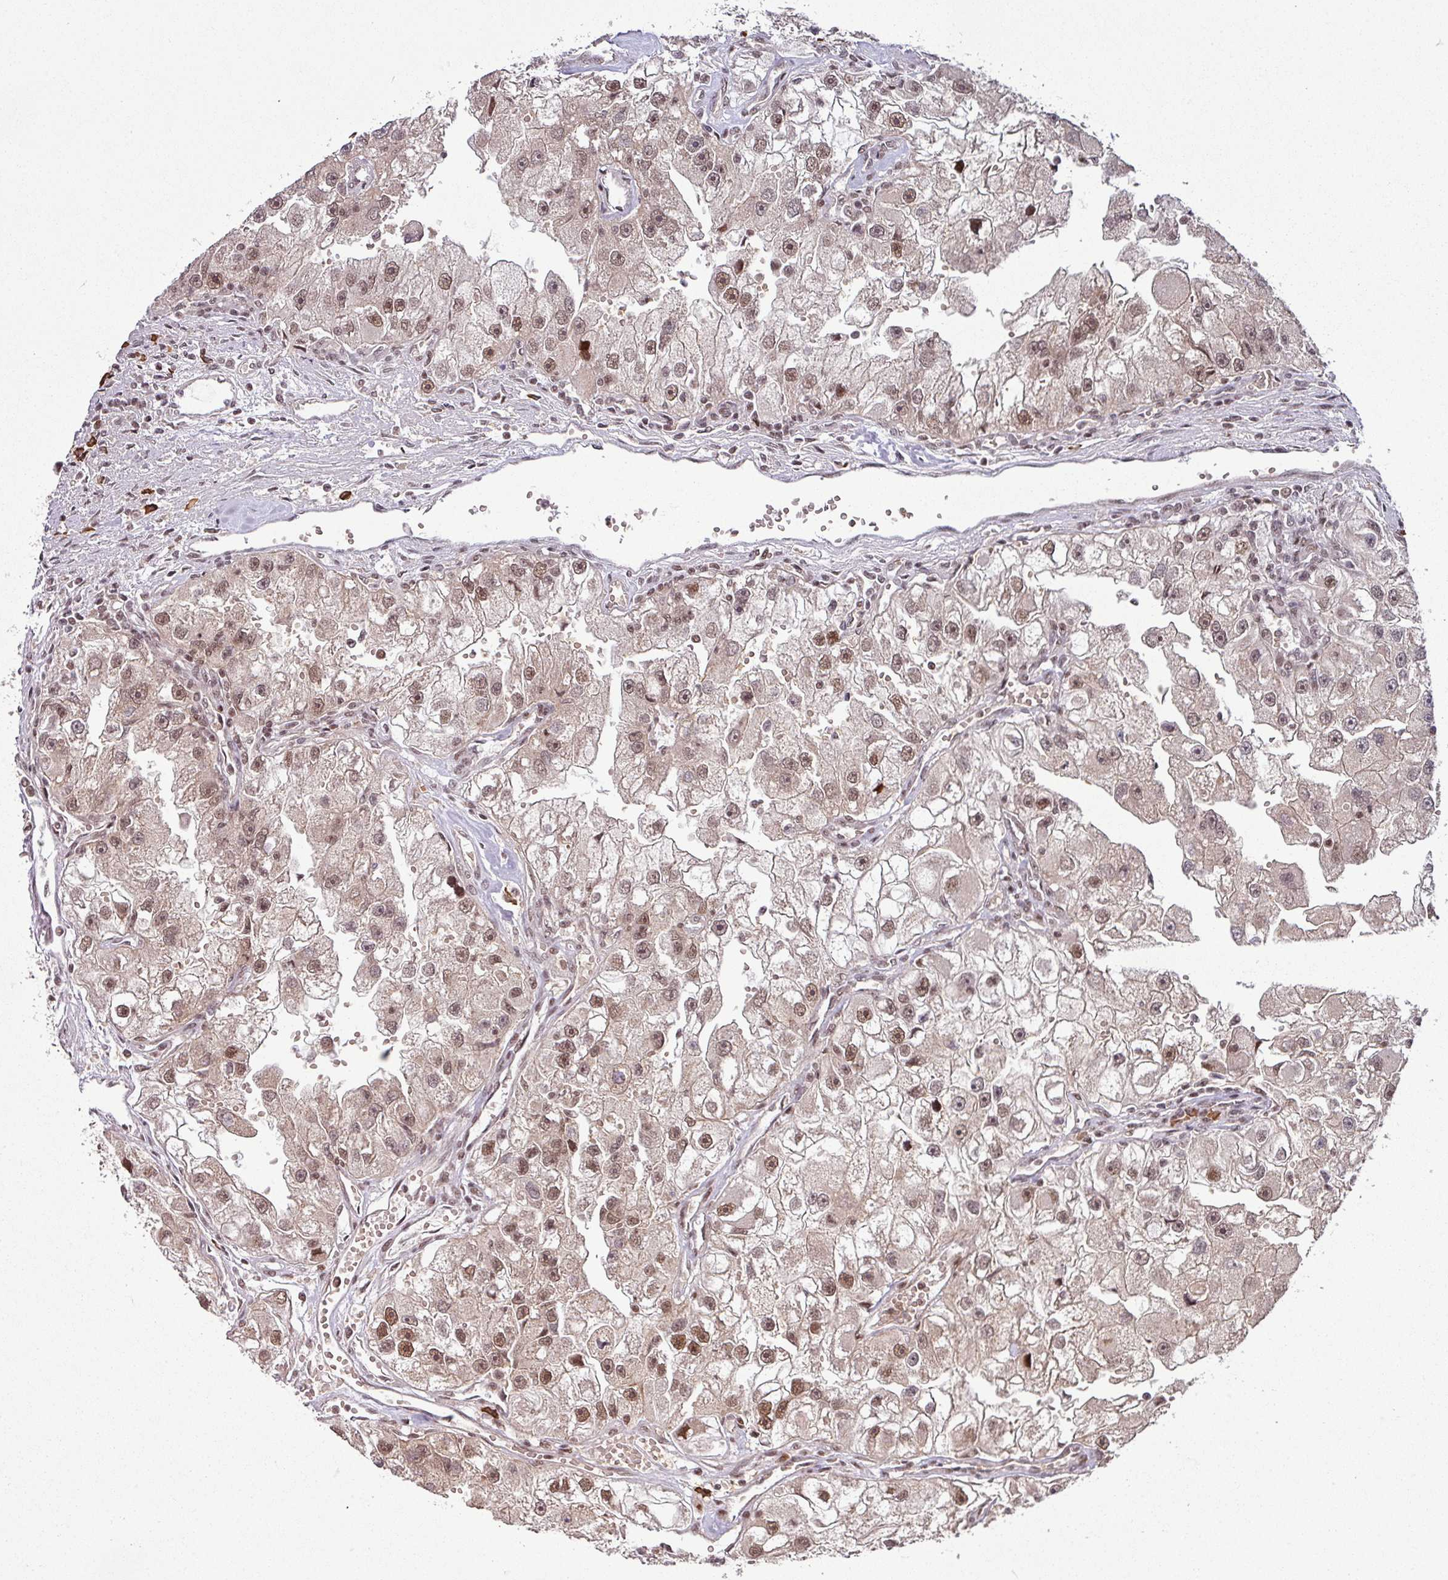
{"staining": {"intensity": "moderate", "quantity": ">75%", "location": "nuclear"}, "tissue": "renal cancer", "cell_type": "Tumor cells", "image_type": "cancer", "snomed": [{"axis": "morphology", "description": "Adenocarcinoma, NOS"}, {"axis": "topography", "description": "Kidney"}], "caption": "Renal cancer stained for a protein demonstrates moderate nuclear positivity in tumor cells.", "gene": "PHF23", "patient": {"sex": "male", "age": 63}}